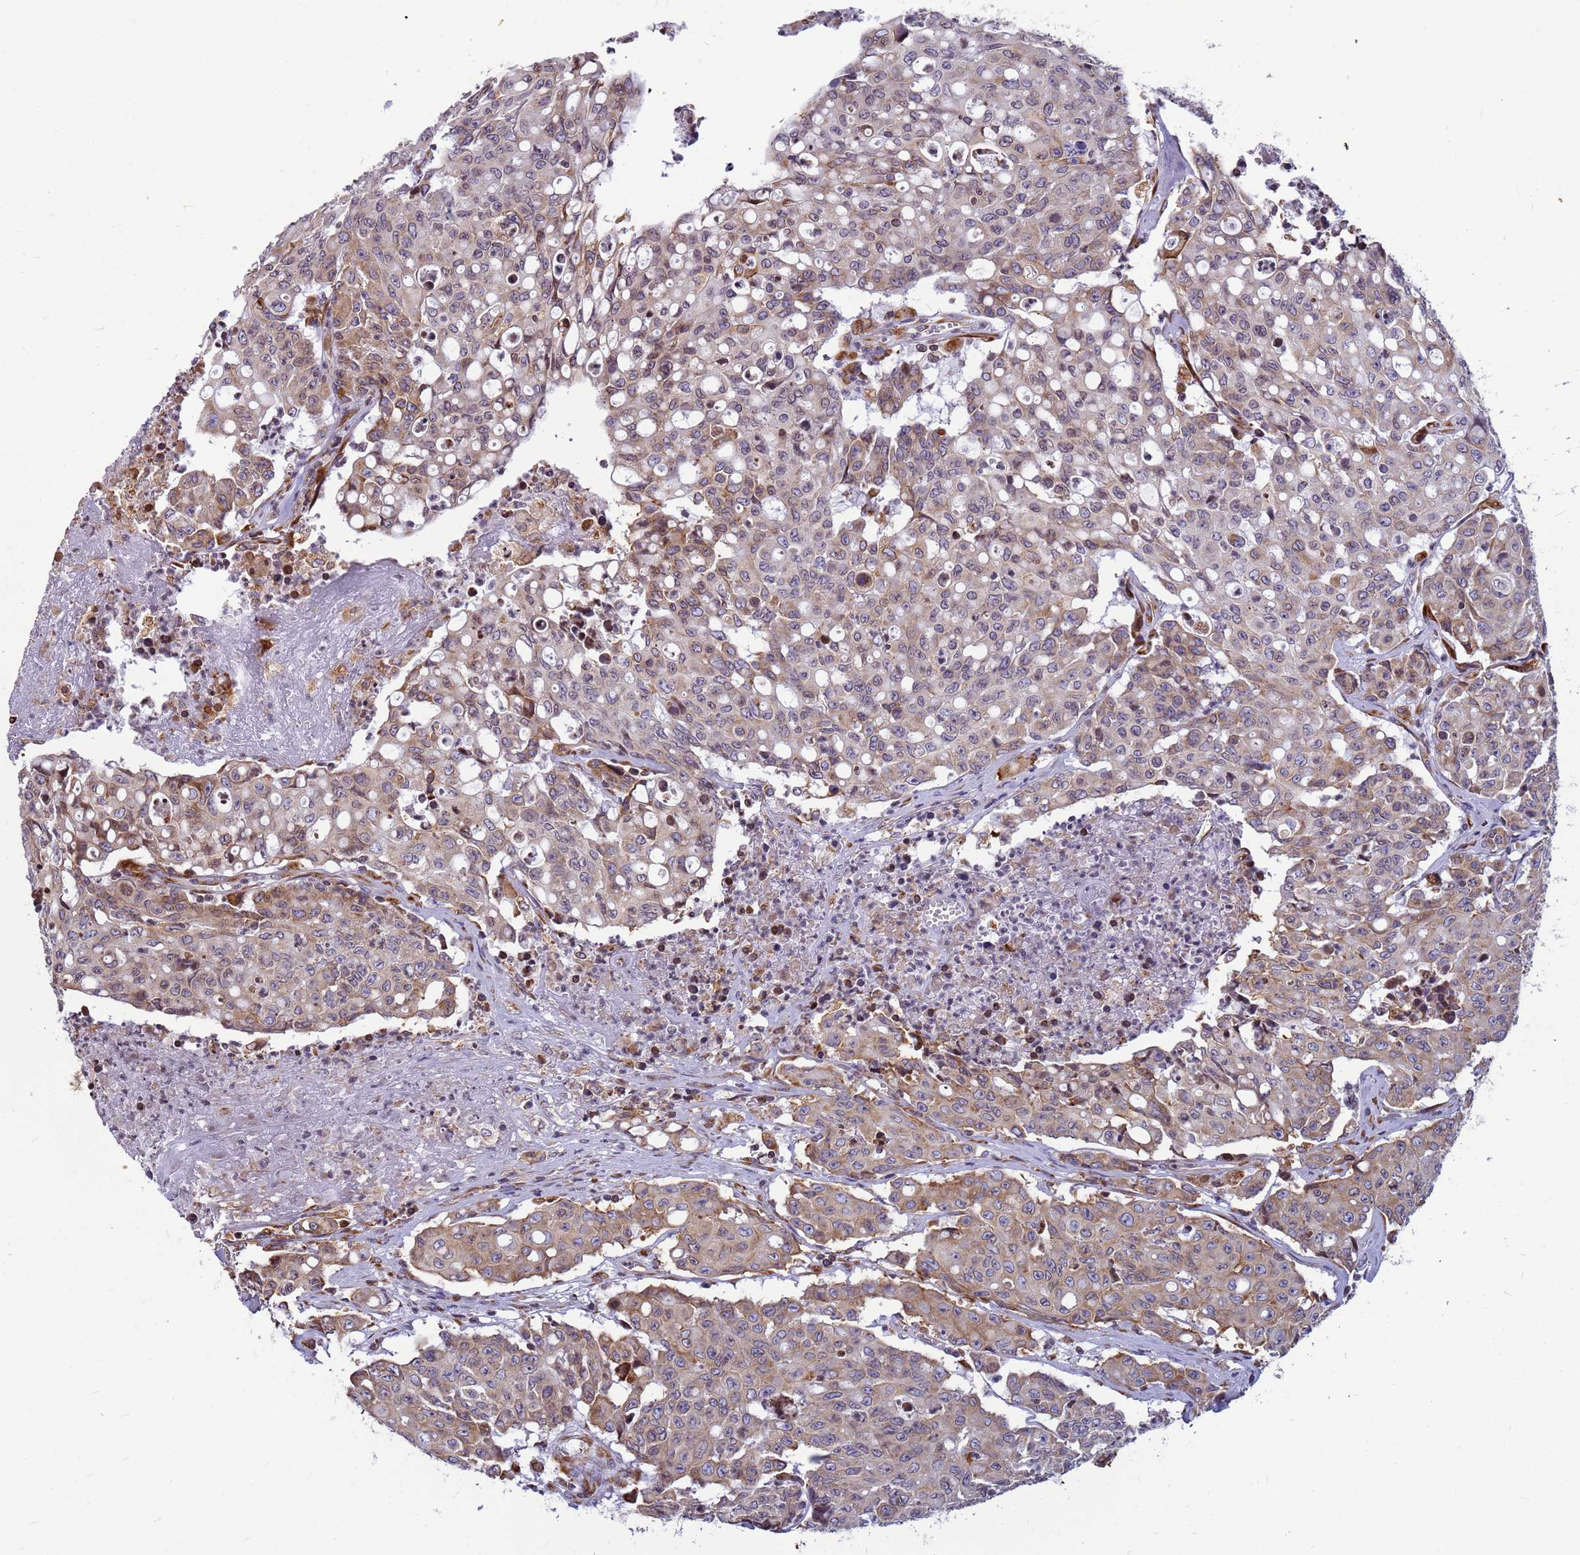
{"staining": {"intensity": "moderate", "quantity": "25%-75%", "location": "cytoplasmic/membranous"}, "tissue": "colorectal cancer", "cell_type": "Tumor cells", "image_type": "cancer", "snomed": [{"axis": "morphology", "description": "Adenocarcinoma, NOS"}, {"axis": "topography", "description": "Colon"}], "caption": "IHC staining of adenocarcinoma (colorectal), which displays medium levels of moderate cytoplasmic/membranous positivity in about 25%-75% of tumor cells indicating moderate cytoplasmic/membranous protein staining. The staining was performed using DAB (3,3'-diaminobenzidine) (brown) for protein detection and nuclei were counterstained in hematoxylin (blue).", "gene": "SSR4", "patient": {"sex": "male", "age": 51}}